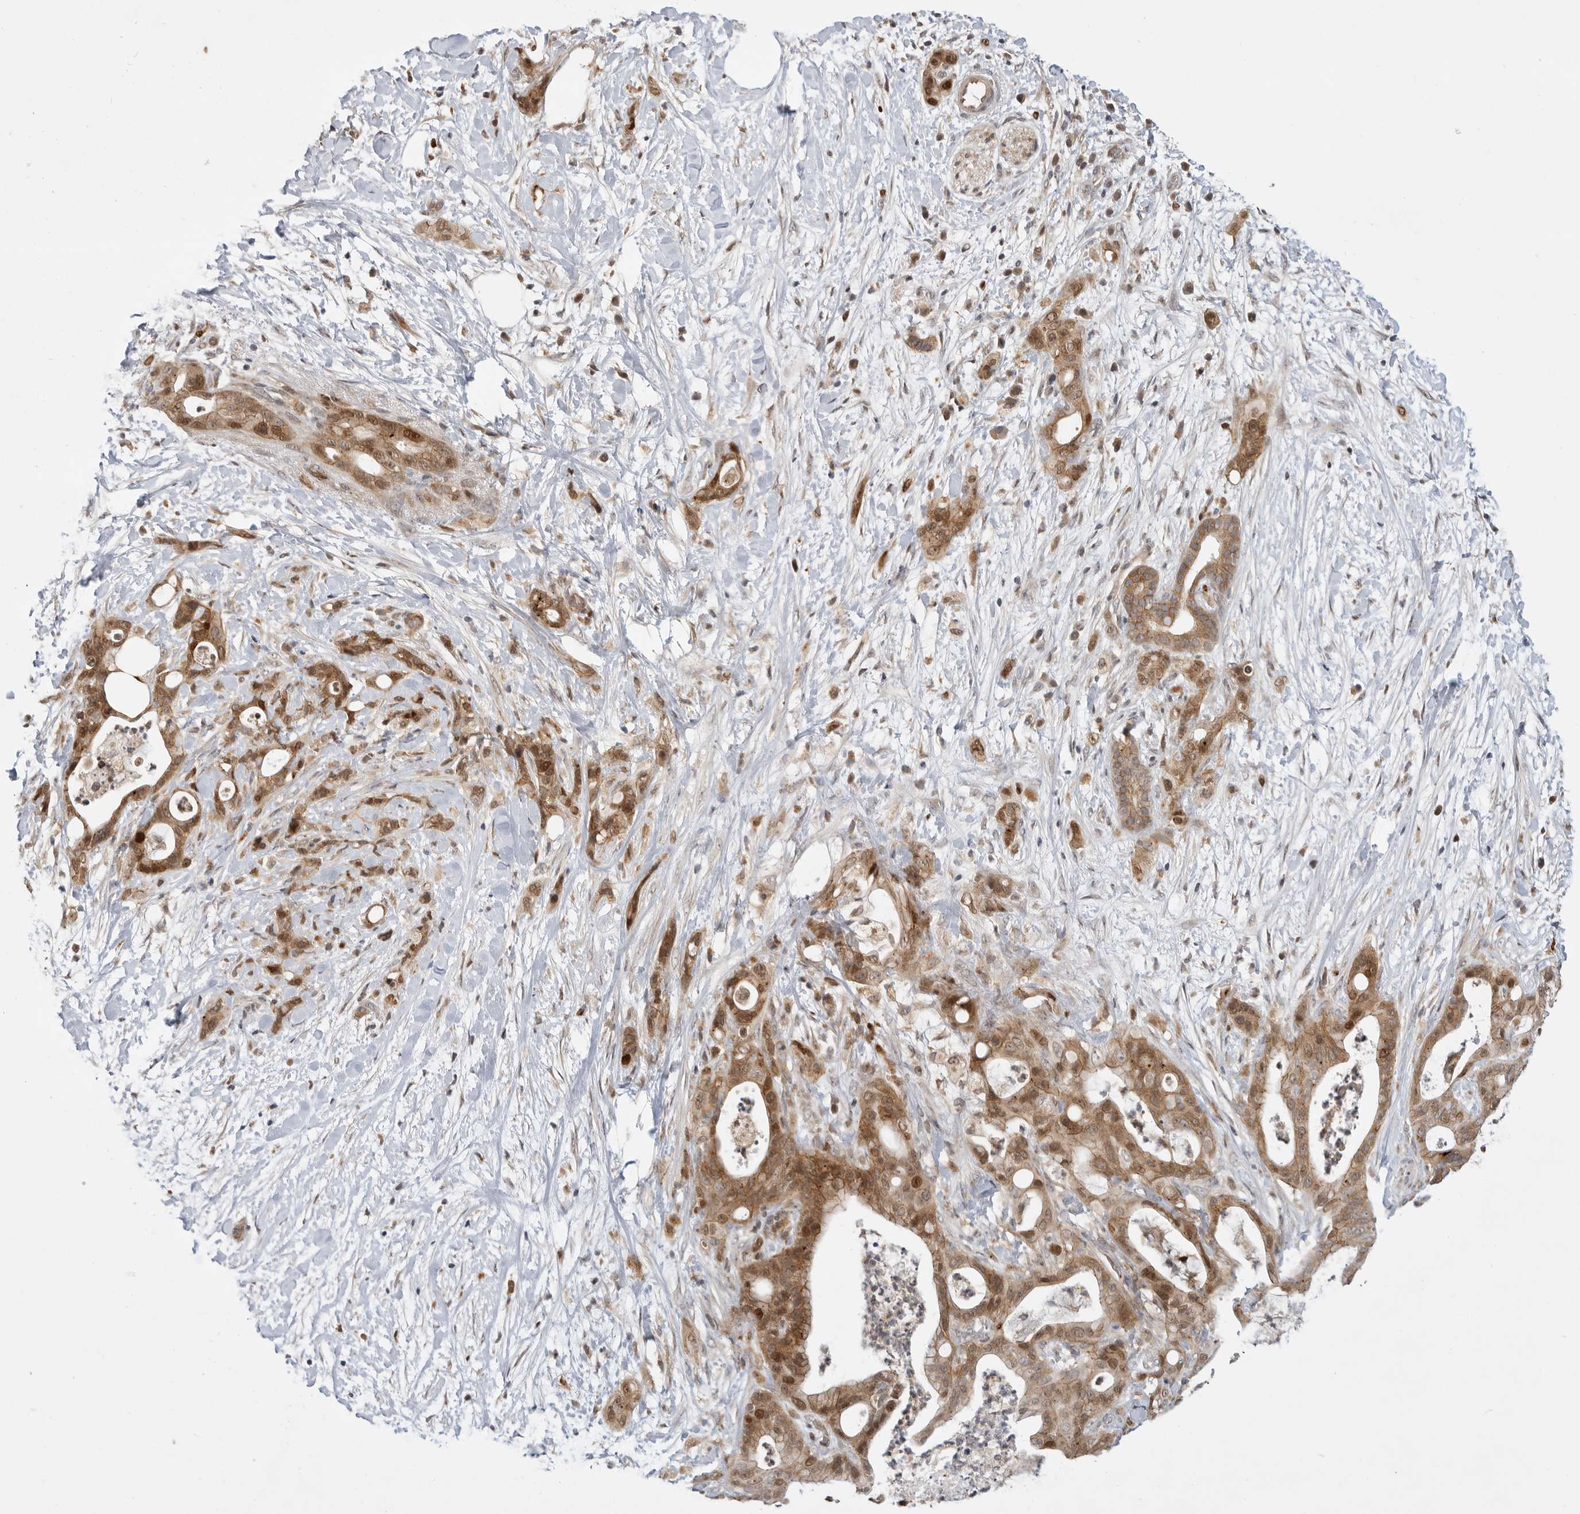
{"staining": {"intensity": "moderate", "quantity": ">75%", "location": "cytoplasmic/membranous,nuclear"}, "tissue": "pancreatic cancer", "cell_type": "Tumor cells", "image_type": "cancer", "snomed": [{"axis": "morphology", "description": "Adenocarcinoma, NOS"}, {"axis": "topography", "description": "Pancreas"}], "caption": "The photomicrograph shows immunohistochemical staining of pancreatic adenocarcinoma. There is moderate cytoplasmic/membranous and nuclear expression is identified in approximately >75% of tumor cells.", "gene": "CSNK1G3", "patient": {"sex": "male", "age": 58}}